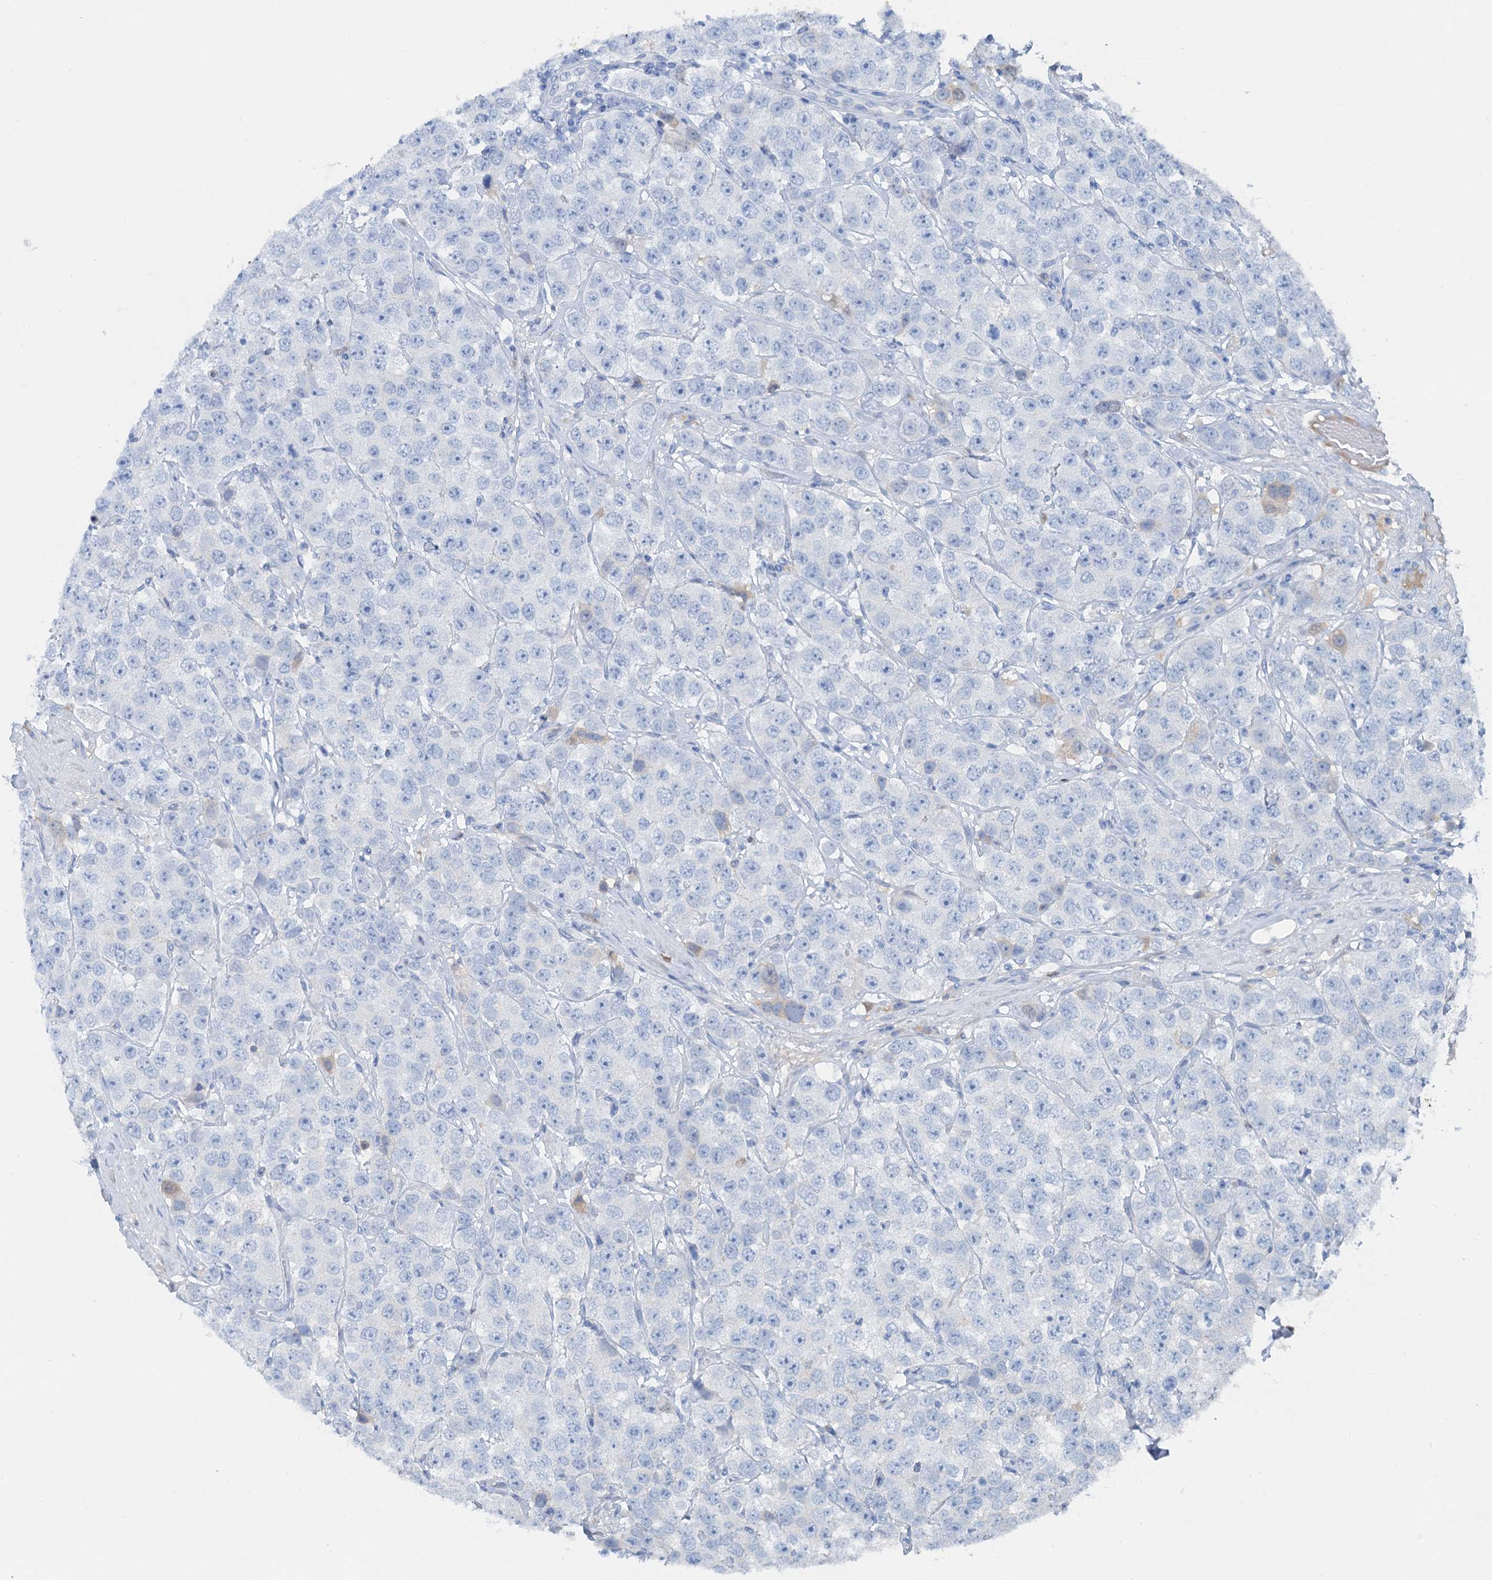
{"staining": {"intensity": "negative", "quantity": "none", "location": "none"}, "tissue": "testis cancer", "cell_type": "Tumor cells", "image_type": "cancer", "snomed": [{"axis": "morphology", "description": "Seminoma, NOS"}, {"axis": "topography", "description": "Testis"}], "caption": "Seminoma (testis) stained for a protein using IHC reveals no expression tumor cells.", "gene": "OTOA", "patient": {"sex": "male", "age": 28}}